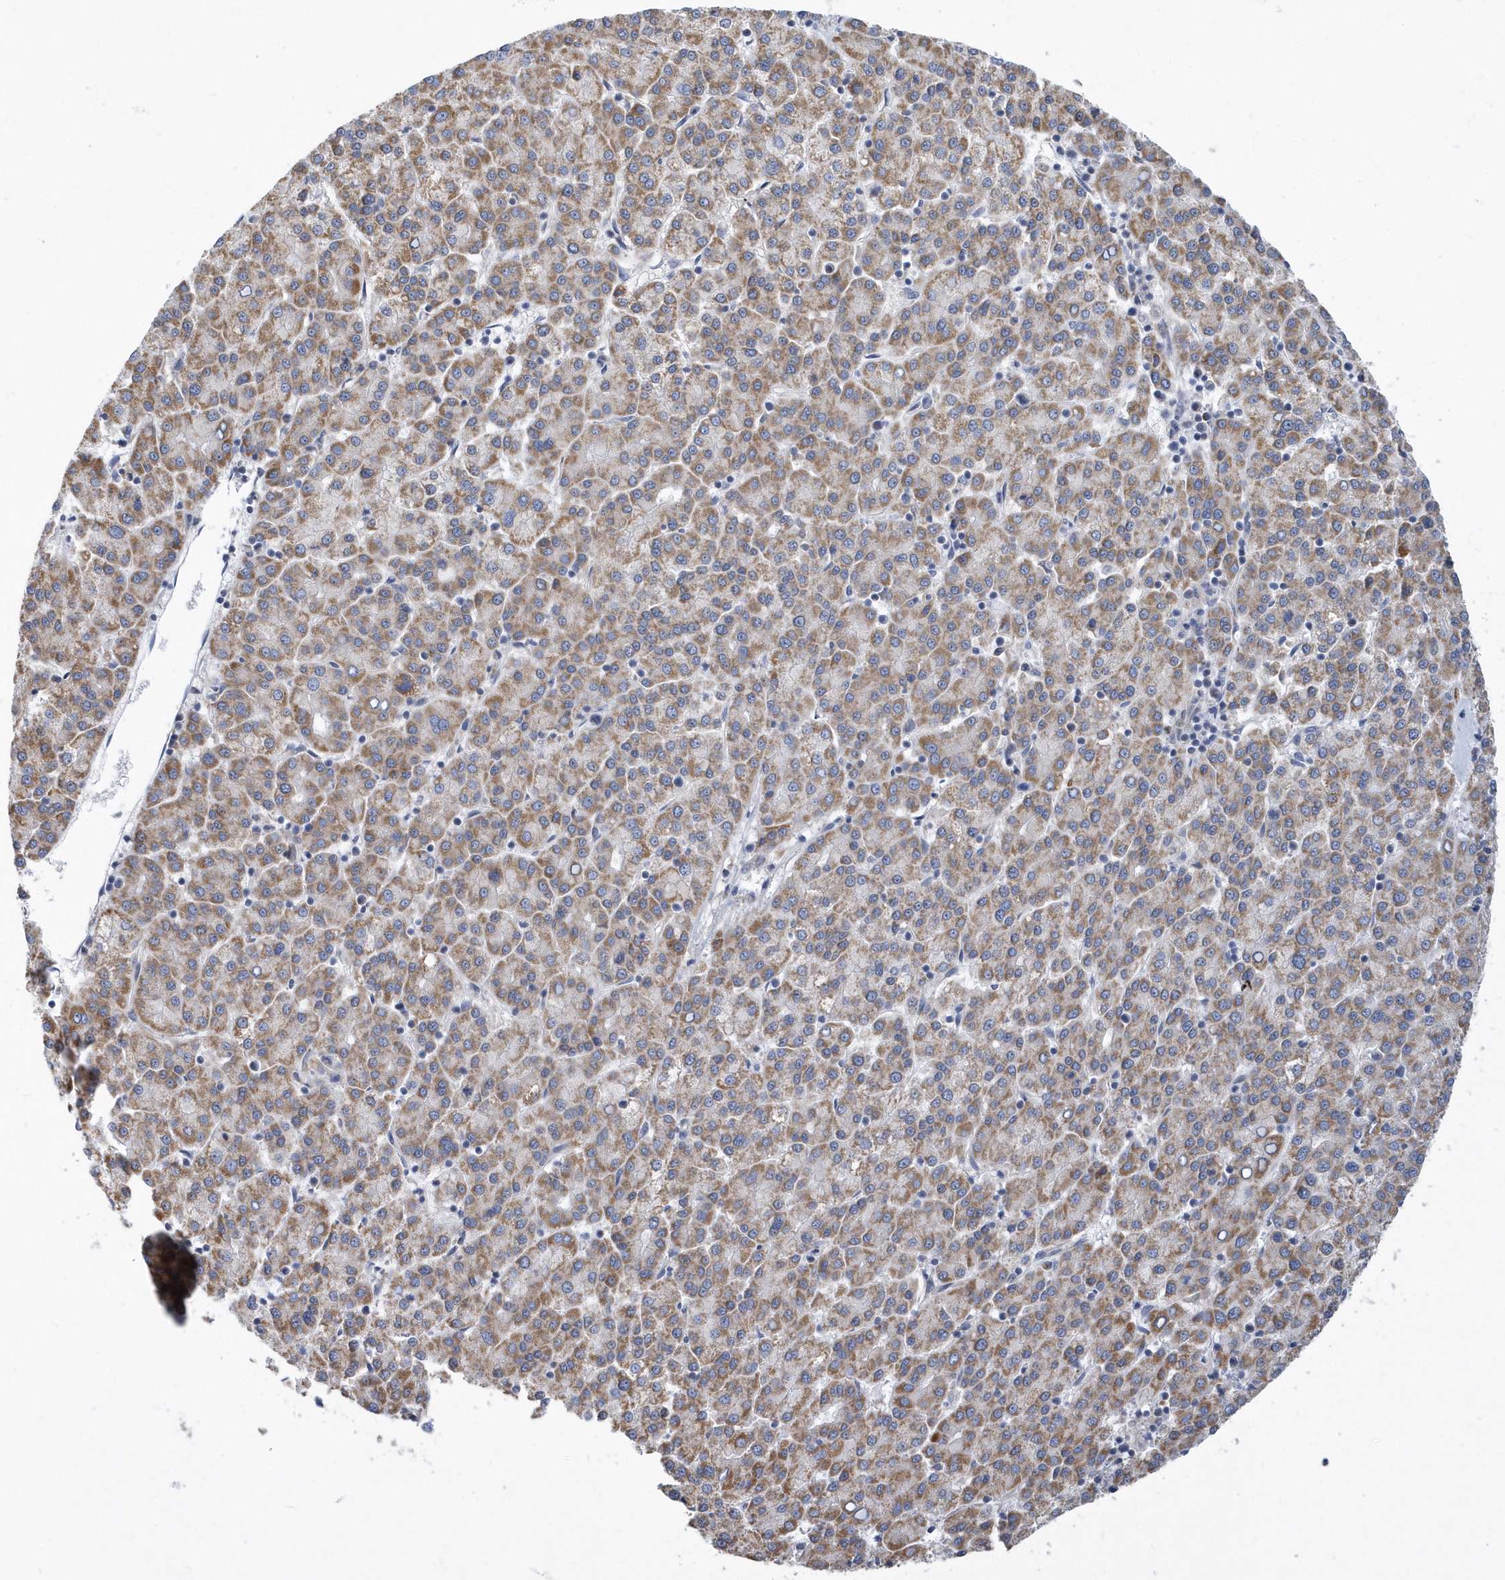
{"staining": {"intensity": "moderate", "quantity": ">75%", "location": "cytoplasmic/membranous"}, "tissue": "liver cancer", "cell_type": "Tumor cells", "image_type": "cancer", "snomed": [{"axis": "morphology", "description": "Carcinoma, Hepatocellular, NOS"}, {"axis": "topography", "description": "Liver"}], "caption": "DAB immunohistochemical staining of liver cancer displays moderate cytoplasmic/membranous protein staining in about >75% of tumor cells.", "gene": "VWA5B2", "patient": {"sex": "female", "age": 58}}